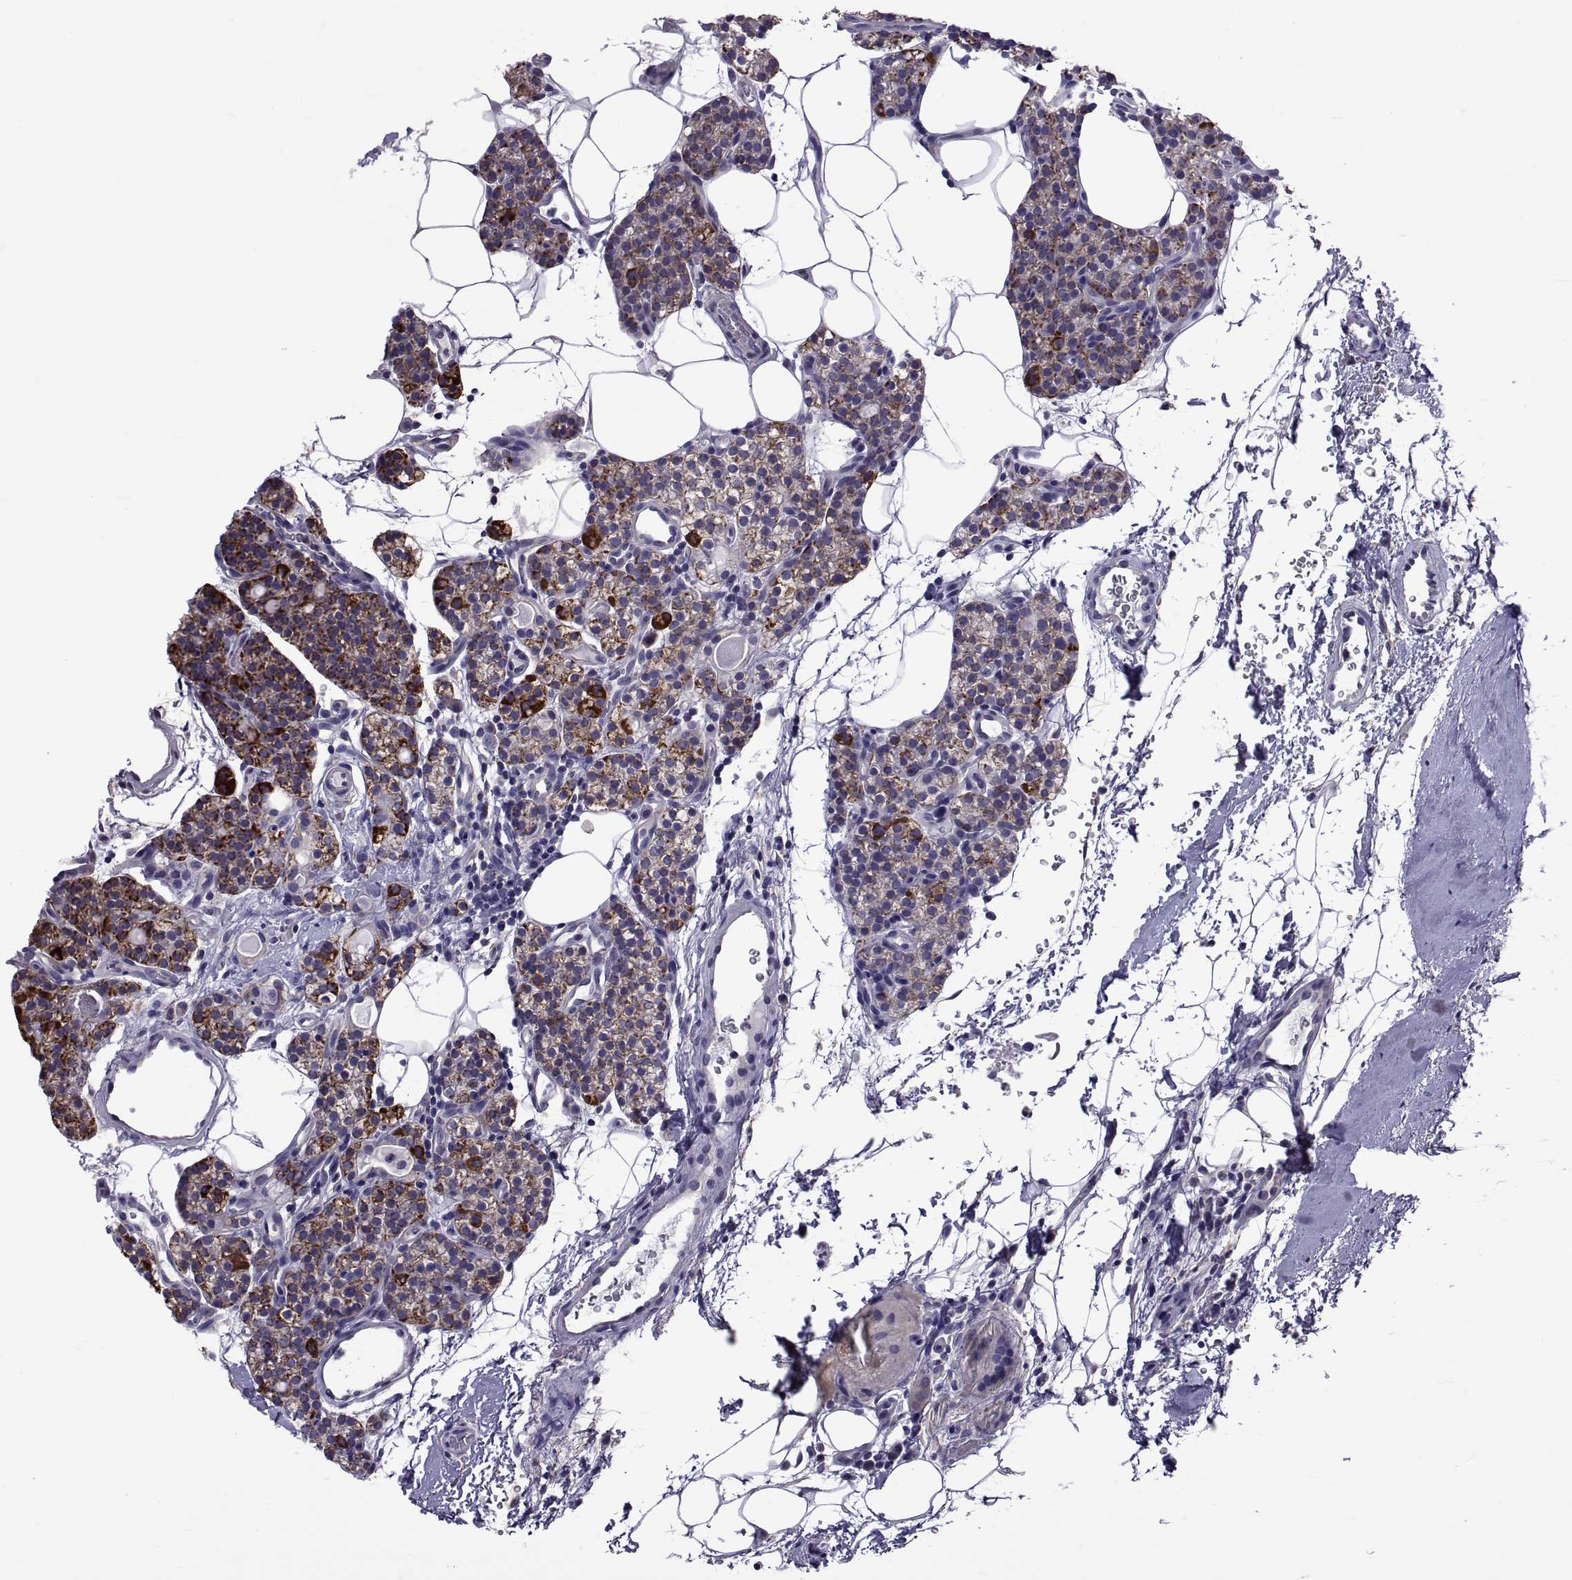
{"staining": {"intensity": "strong", "quantity": ">75%", "location": "cytoplasmic/membranous"}, "tissue": "parathyroid gland", "cell_type": "Glandular cells", "image_type": "normal", "snomed": [{"axis": "morphology", "description": "Normal tissue, NOS"}, {"axis": "topography", "description": "Parathyroid gland"}], "caption": "Strong cytoplasmic/membranous expression is present in about >75% of glandular cells in normal parathyroid gland.", "gene": "TMC3", "patient": {"sex": "female", "age": 67}}